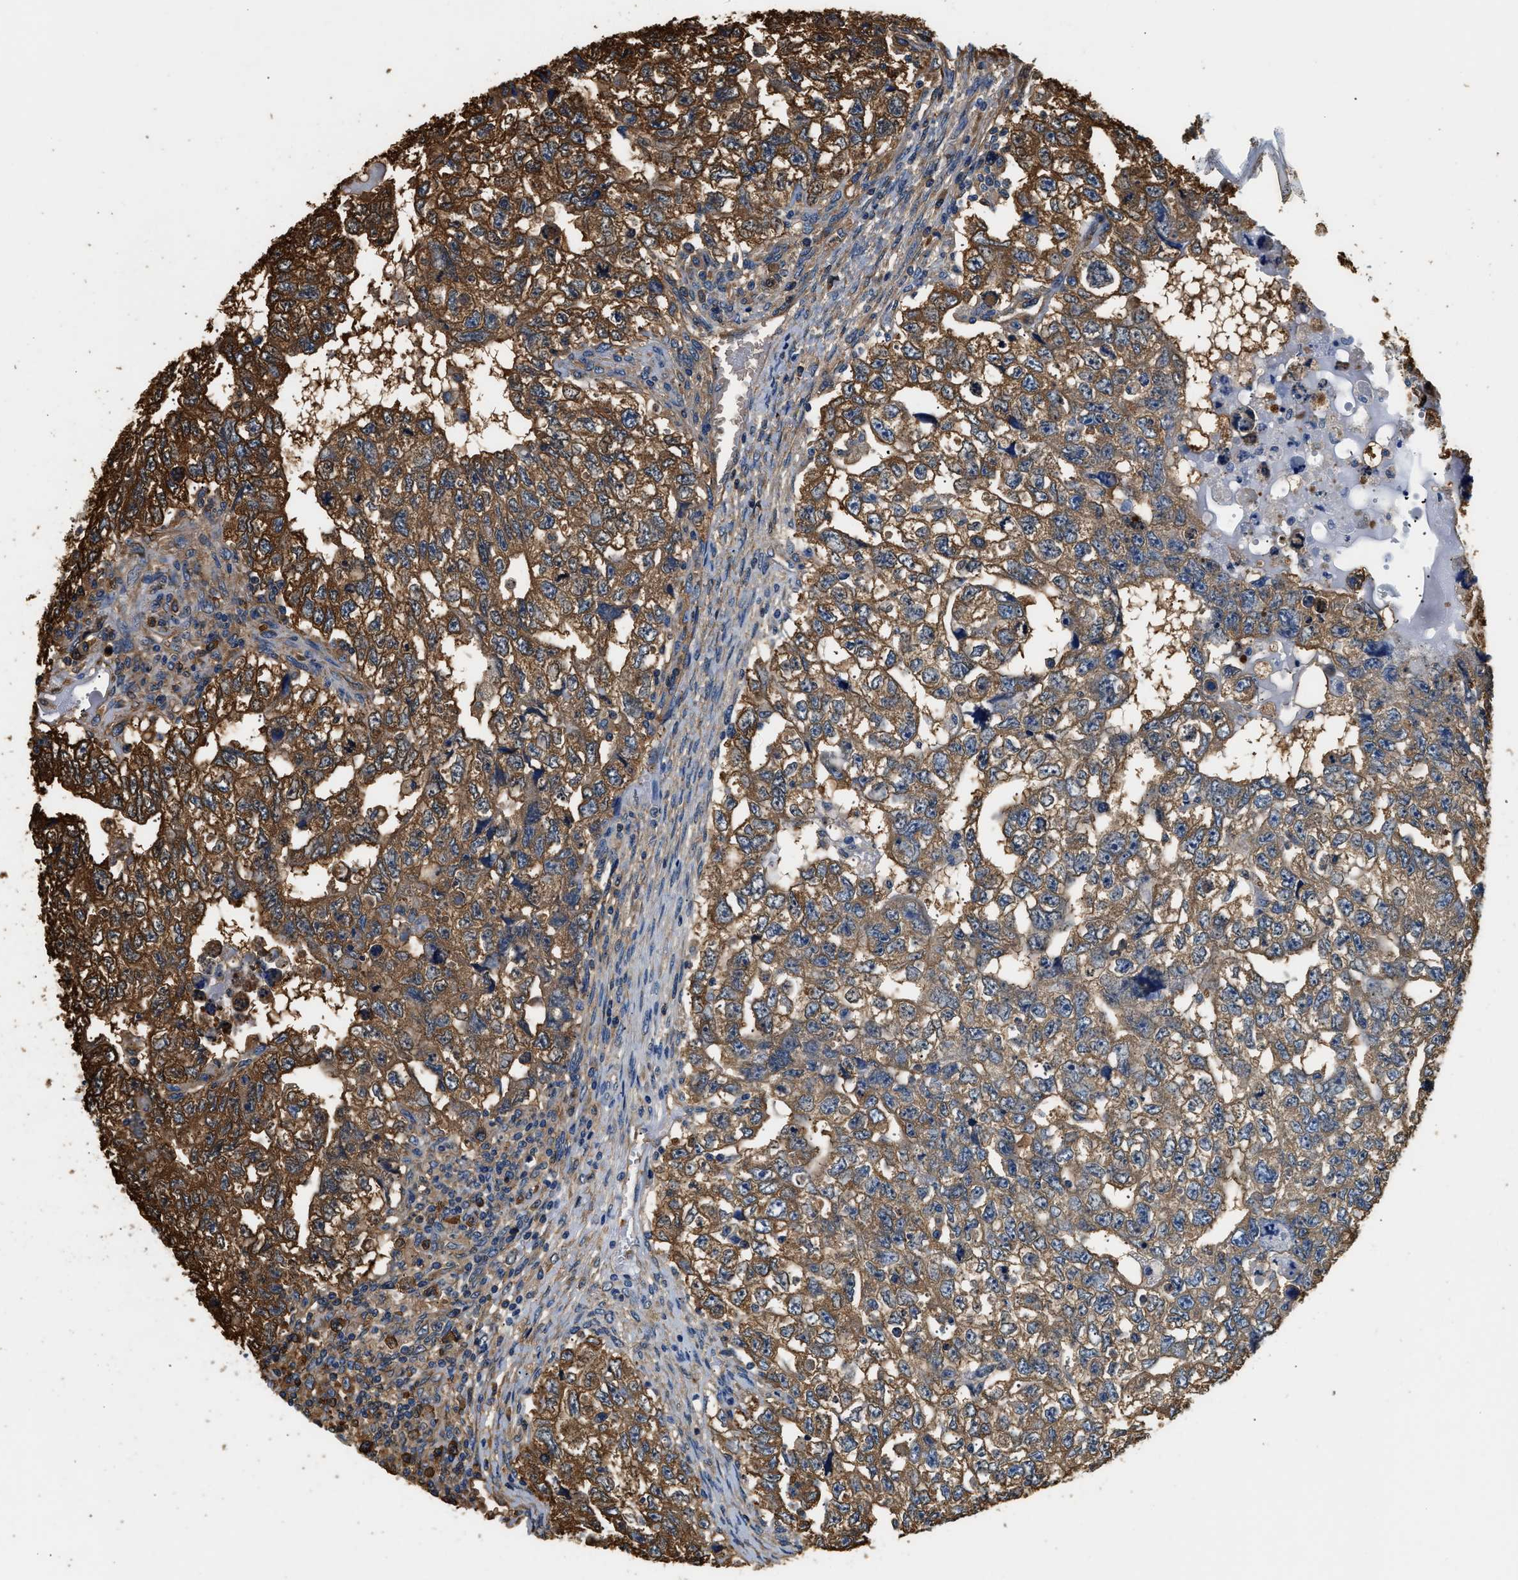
{"staining": {"intensity": "strong", "quantity": ">75%", "location": "cytoplasmic/membranous"}, "tissue": "testis cancer", "cell_type": "Tumor cells", "image_type": "cancer", "snomed": [{"axis": "morphology", "description": "Carcinoma, Embryonal, NOS"}, {"axis": "topography", "description": "Testis"}], "caption": "DAB immunohistochemical staining of embryonal carcinoma (testis) reveals strong cytoplasmic/membranous protein expression in about >75% of tumor cells.", "gene": "PPP2R1B", "patient": {"sex": "male", "age": 36}}